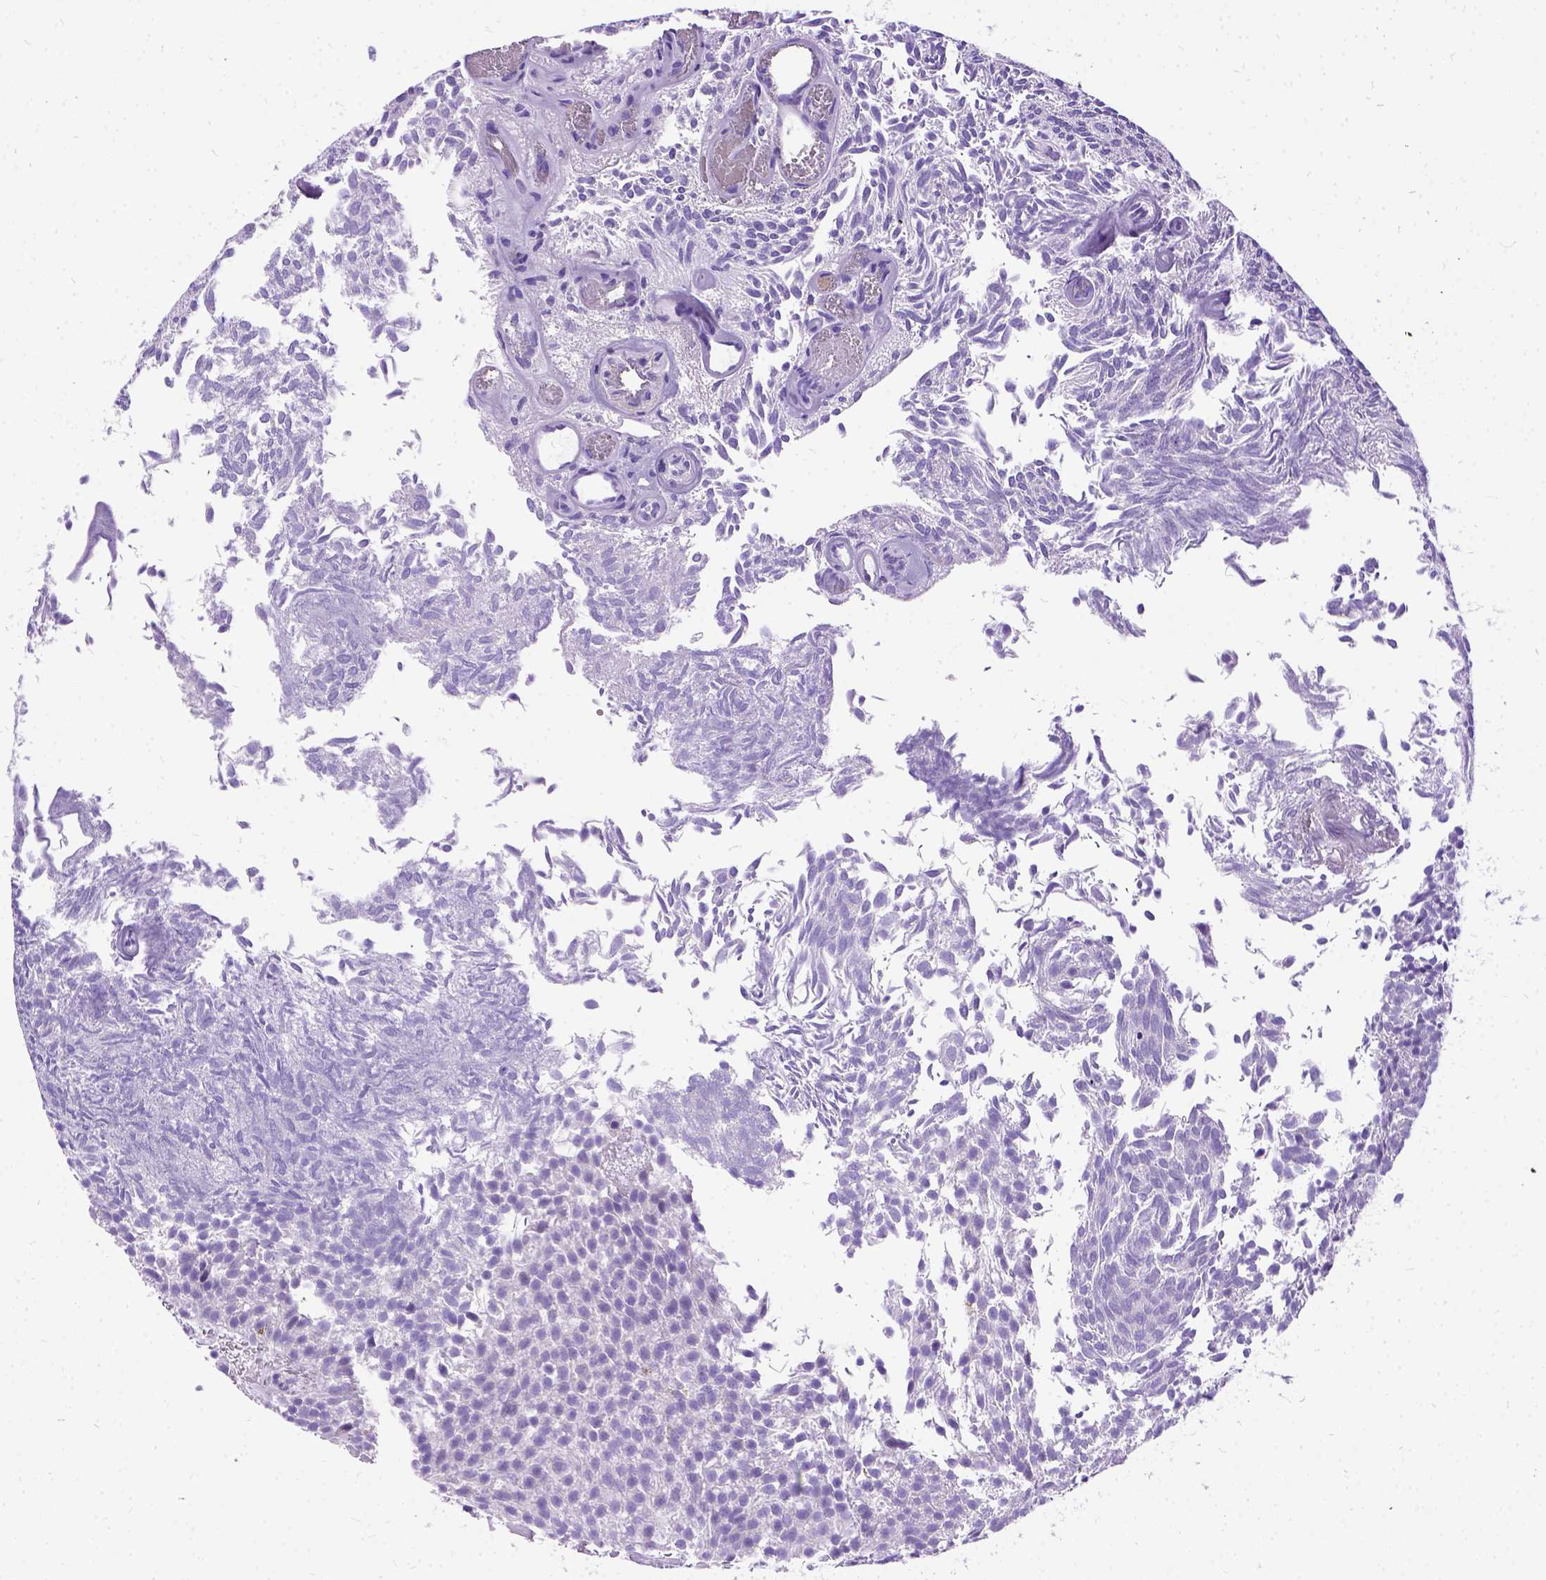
{"staining": {"intensity": "negative", "quantity": "none", "location": "none"}, "tissue": "urothelial cancer", "cell_type": "Tumor cells", "image_type": "cancer", "snomed": [{"axis": "morphology", "description": "Urothelial carcinoma, Low grade"}, {"axis": "topography", "description": "Urinary bladder"}], "caption": "Micrograph shows no protein positivity in tumor cells of urothelial cancer tissue. The staining is performed using DAB brown chromogen with nuclei counter-stained in using hematoxylin.", "gene": "PRG2", "patient": {"sex": "male", "age": 77}}